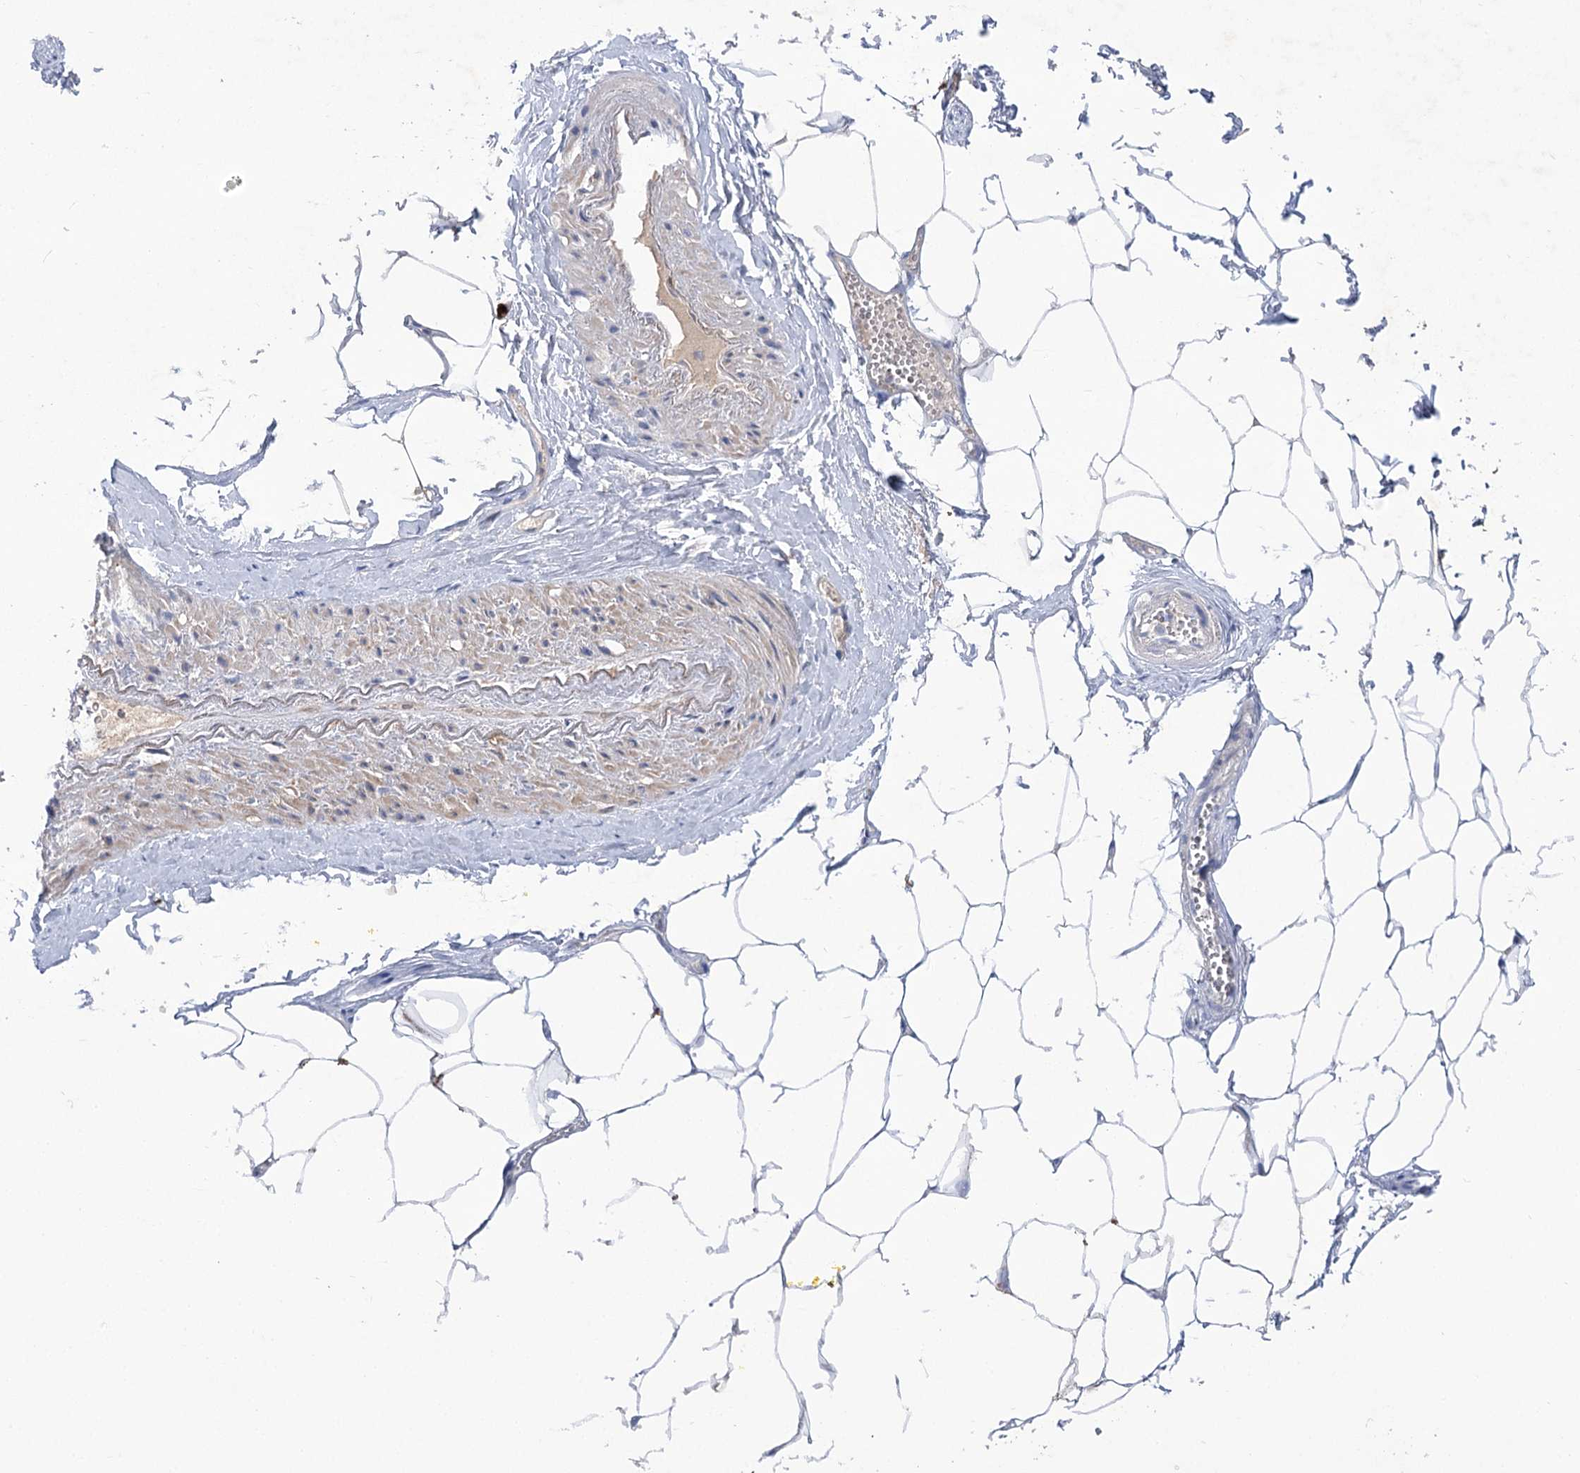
{"staining": {"intensity": "negative", "quantity": "none", "location": "none"}, "tissue": "adipose tissue", "cell_type": "Adipocytes", "image_type": "normal", "snomed": [{"axis": "morphology", "description": "Normal tissue, NOS"}, {"axis": "morphology", "description": "Adenocarcinoma, Low grade"}, {"axis": "topography", "description": "Prostate"}, {"axis": "topography", "description": "Peripheral nerve tissue"}], "caption": "Histopathology image shows no significant protein staining in adipocytes of benign adipose tissue. The staining is performed using DAB brown chromogen with nuclei counter-stained in using hematoxylin.", "gene": "GBF1", "patient": {"sex": "male", "age": 63}}